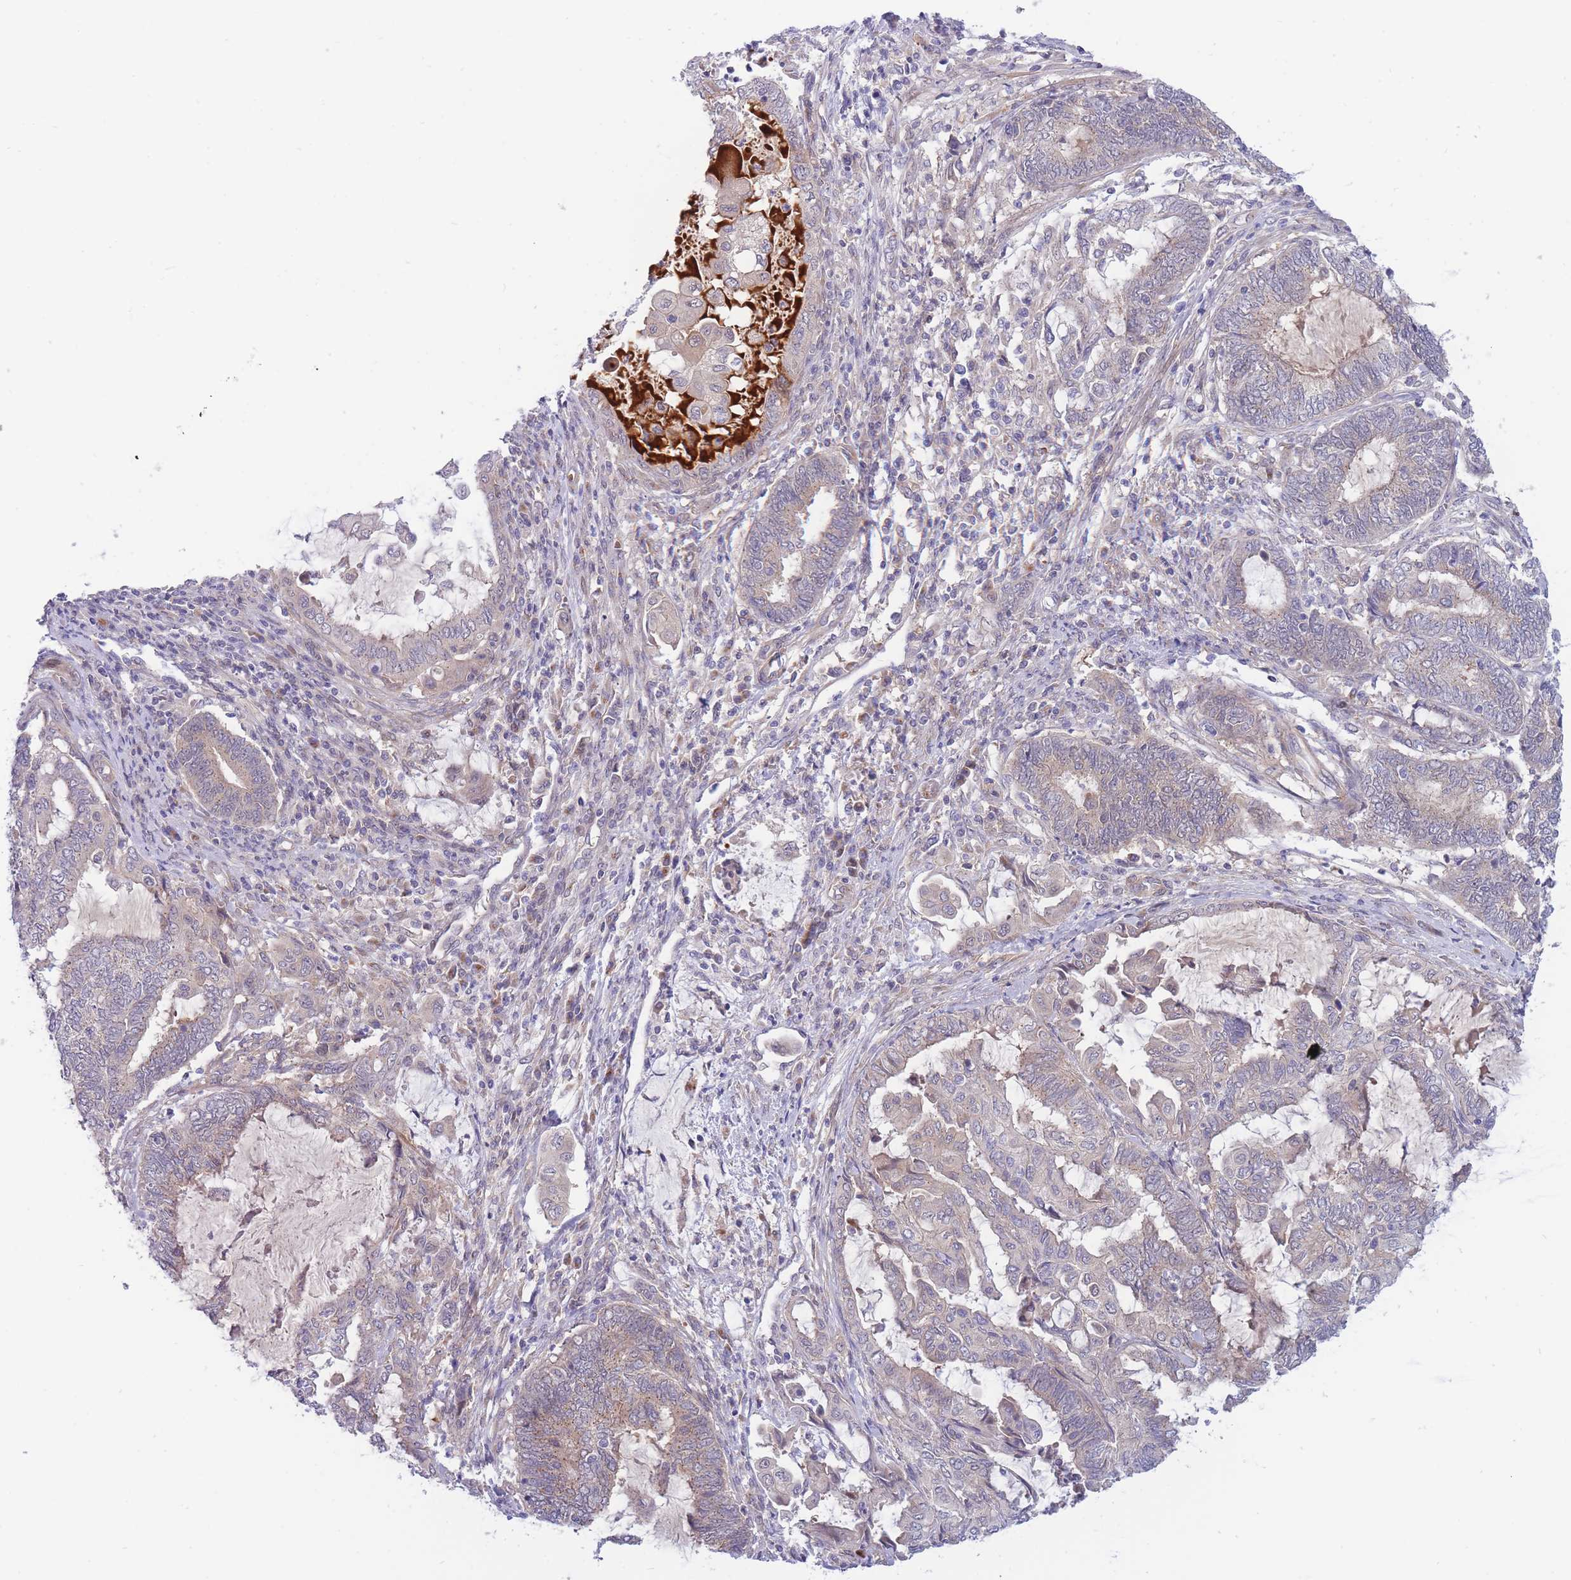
{"staining": {"intensity": "negative", "quantity": "none", "location": "none"}, "tissue": "endometrial cancer", "cell_type": "Tumor cells", "image_type": "cancer", "snomed": [{"axis": "morphology", "description": "Adenocarcinoma, NOS"}, {"axis": "topography", "description": "Uterus"}, {"axis": "topography", "description": "Endometrium"}], "caption": "This is a photomicrograph of immunohistochemistry (IHC) staining of adenocarcinoma (endometrial), which shows no expression in tumor cells.", "gene": "APOL4", "patient": {"sex": "female", "age": 70}}